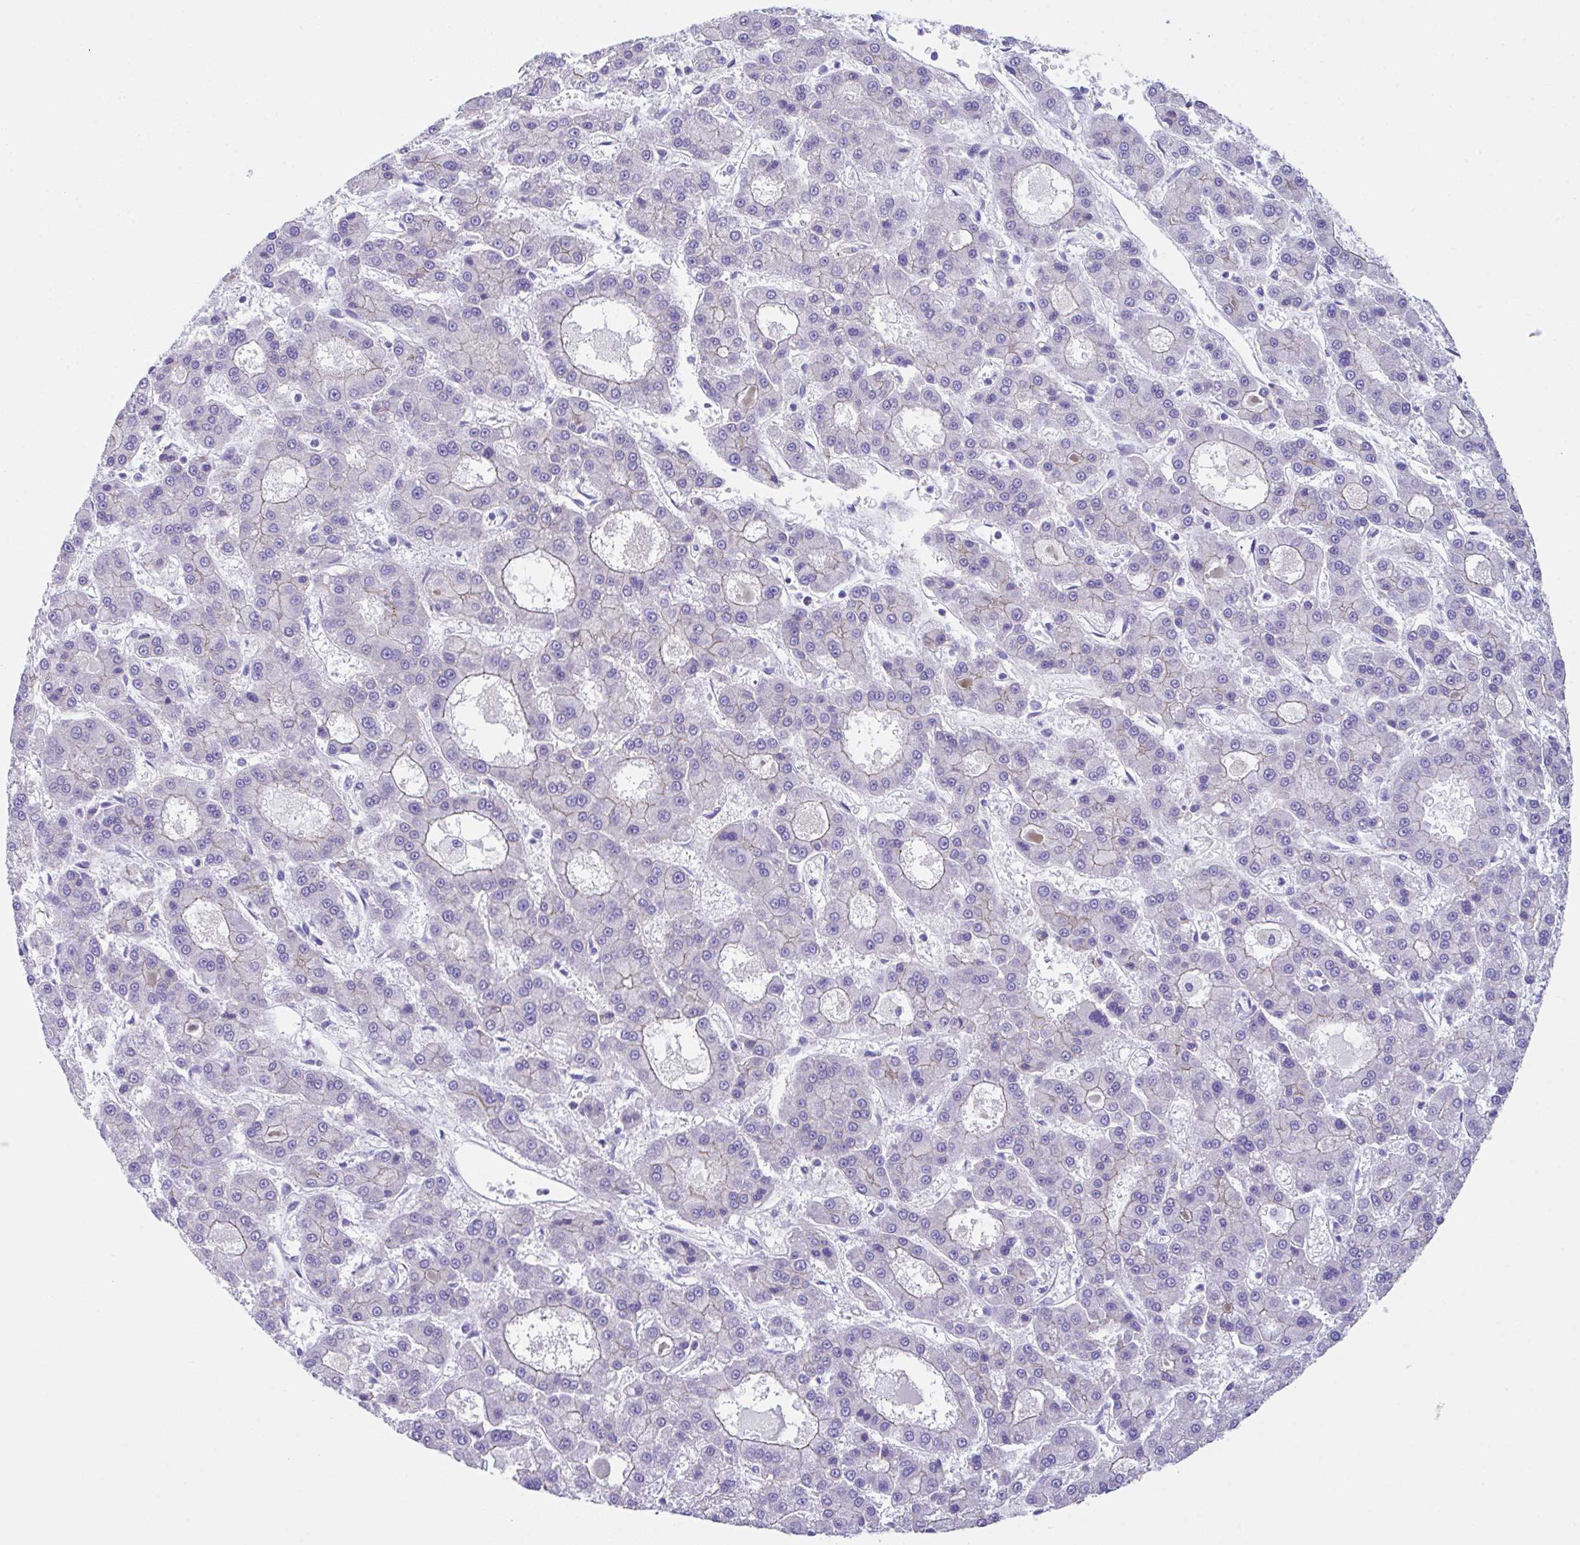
{"staining": {"intensity": "weak", "quantity": "<25%", "location": "cytoplasmic/membranous"}, "tissue": "liver cancer", "cell_type": "Tumor cells", "image_type": "cancer", "snomed": [{"axis": "morphology", "description": "Carcinoma, Hepatocellular, NOS"}, {"axis": "topography", "description": "Liver"}], "caption": "Tumor cells are negative for protein expression in human liver hepatocellular carcinoma.", "gene": "SLC16A6", "patient": {"sex": "male", "age": 70}}